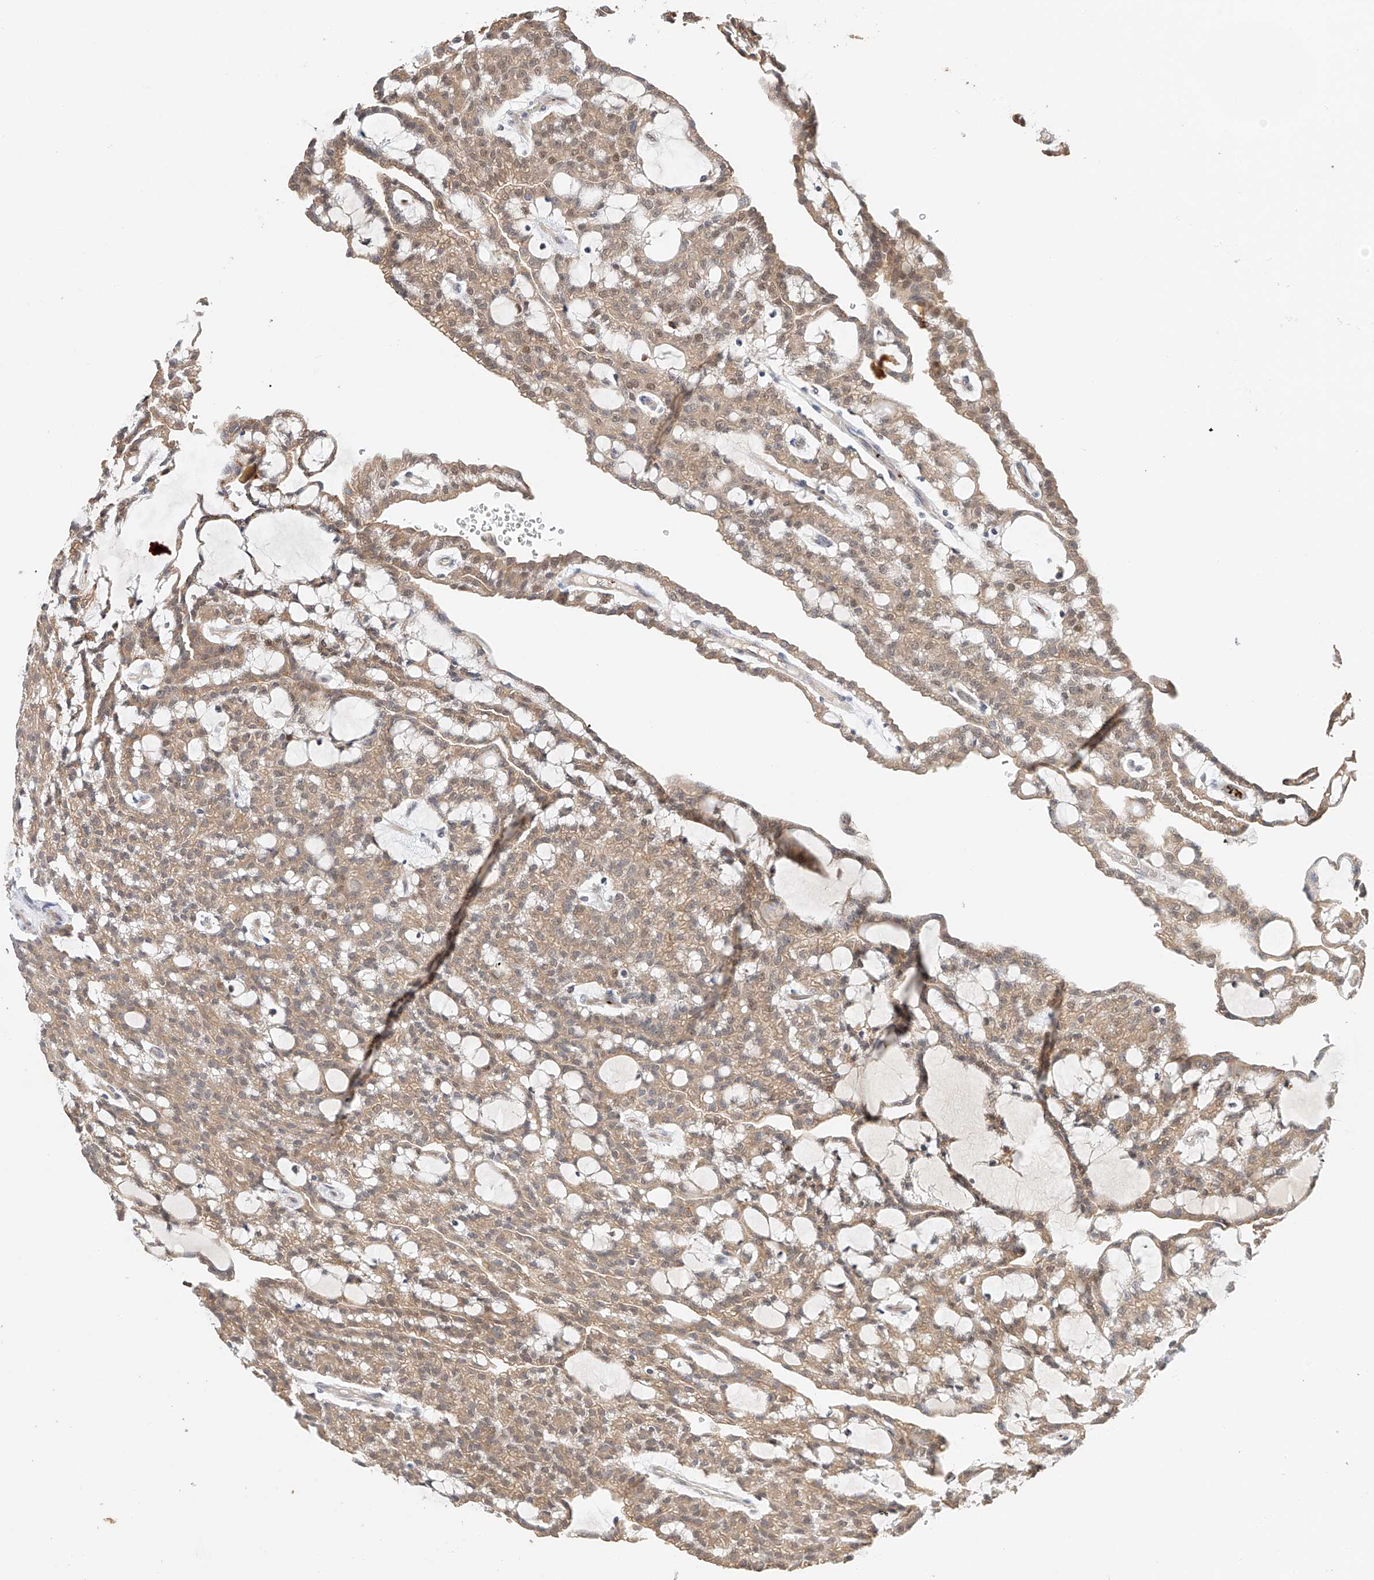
{"staining": {"intensity": "weak", "quantity": ">75%", "location": "cytoplasmic/membranous,nuclear"}, "tissue": "renal cancer", "cell_type": "Tumor cells", "image_type": "cancer", "snomed": [{"axis": "morphology", "description": "Adenocarcinoma, NOS"}, {"axis": "topography", "description": "Kidney"}], "caption": "Immunohistochemical staining of adenocarcinoma (renal) shows weak cytoplasmic/membranous and nuclear protein expression in about >75% of tumor cells.", "gene": "ZFHX2", "patient": {"sex": "male", "age": 63}}